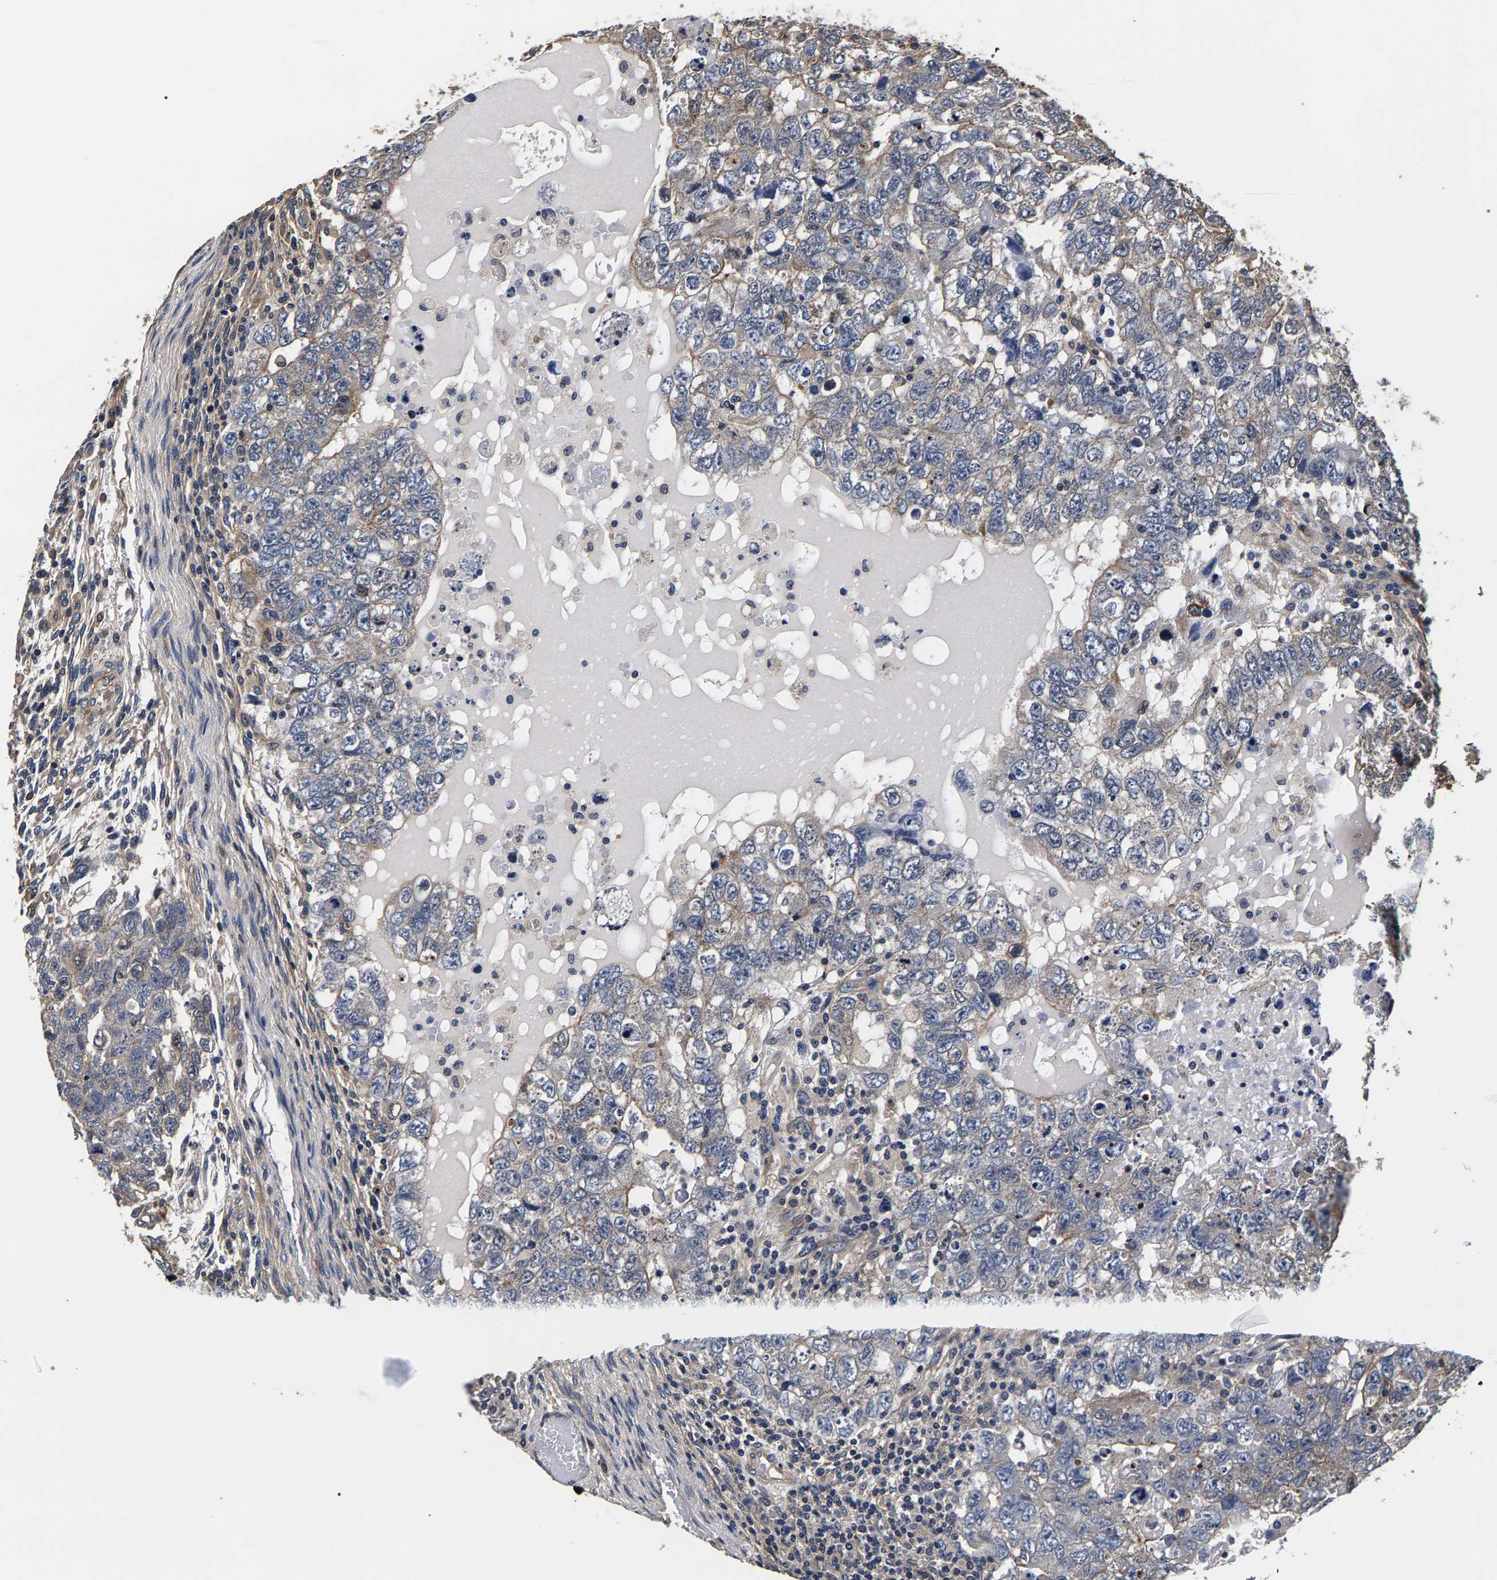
{"staining": {"intensity": "weak", "quantity": "<25%", "location": "cytoplasmic/membranous"}, "tissue": "testis cancer", "cell_type": "Tumor cells", "image_type": "cancer", "snomed": [{"axis": "morphology", "description": "Carcinoma, Embryonal, NOS"}, {"axis": "topography", "description": "Testis"}], "caption": "Tumor cells are negative for brown protein staining in testis cancer (embryonal carcinoma). (Stains: DAB immunohistochemistry (IHC) with hematoxylin counter stain, Microscopy: brightfield microscopy at high magnification).", "gene": "MARCHF7", "patient": {"sex": "male", "age": 36}}